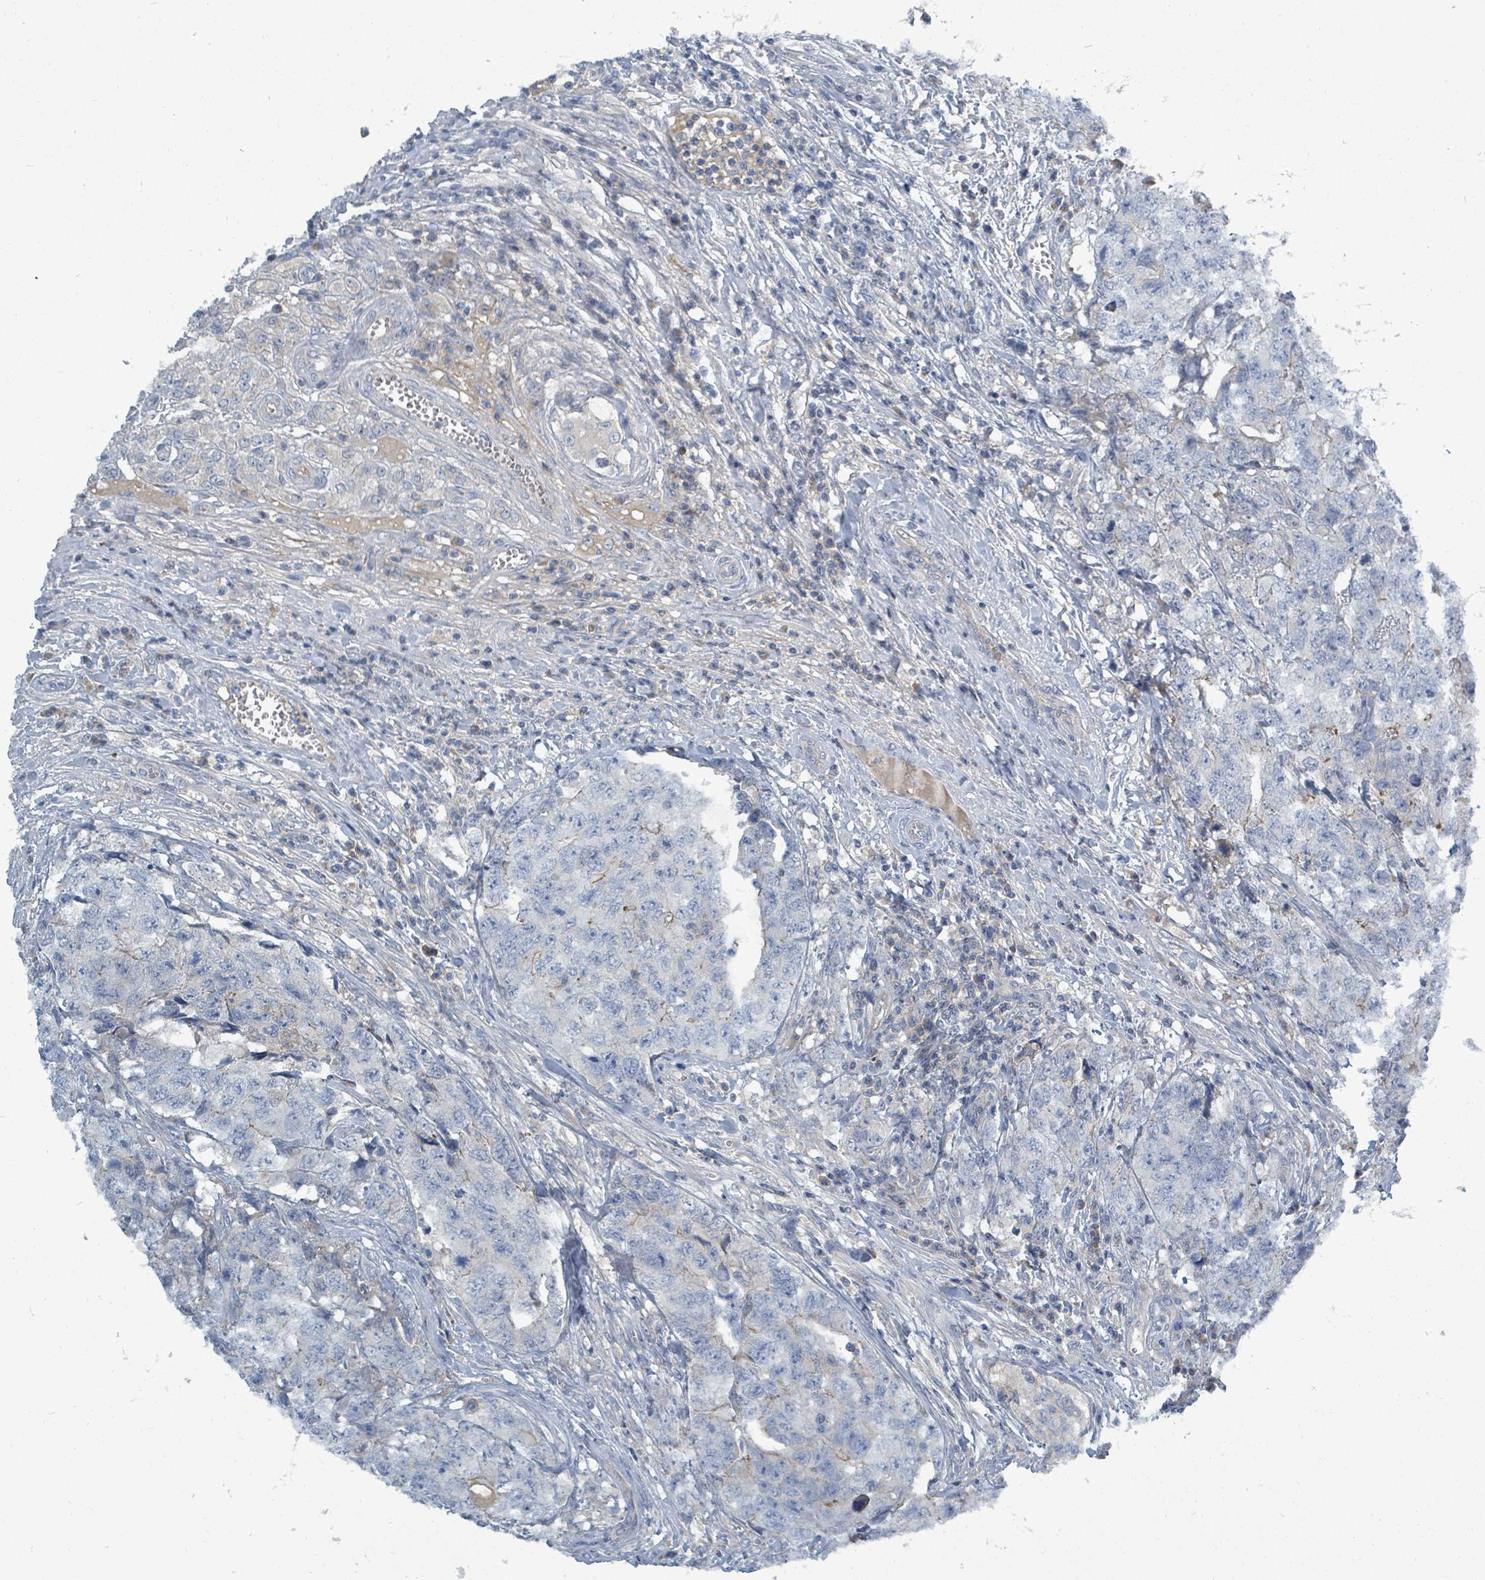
{"staining": {"intensity": "negative", "quantity": "none", "location": "none"}, "tissue": "testis cancer", "cell_type": "Tumor cells", "image_type": "cancer", "snomed": [{"axis": "morphology", "description": "Carcinoma, Embryonal, NOS"}, {"axis": "topography", "description": "Testis"}], "caption": "High power microscopy micrograph of an immunohistochemistry image of testis embryonal carcinoma, revealing no significant expression in tumor cells.", "gene": "SLC25A23", "patient": {"sex": "male", "age": 31}}